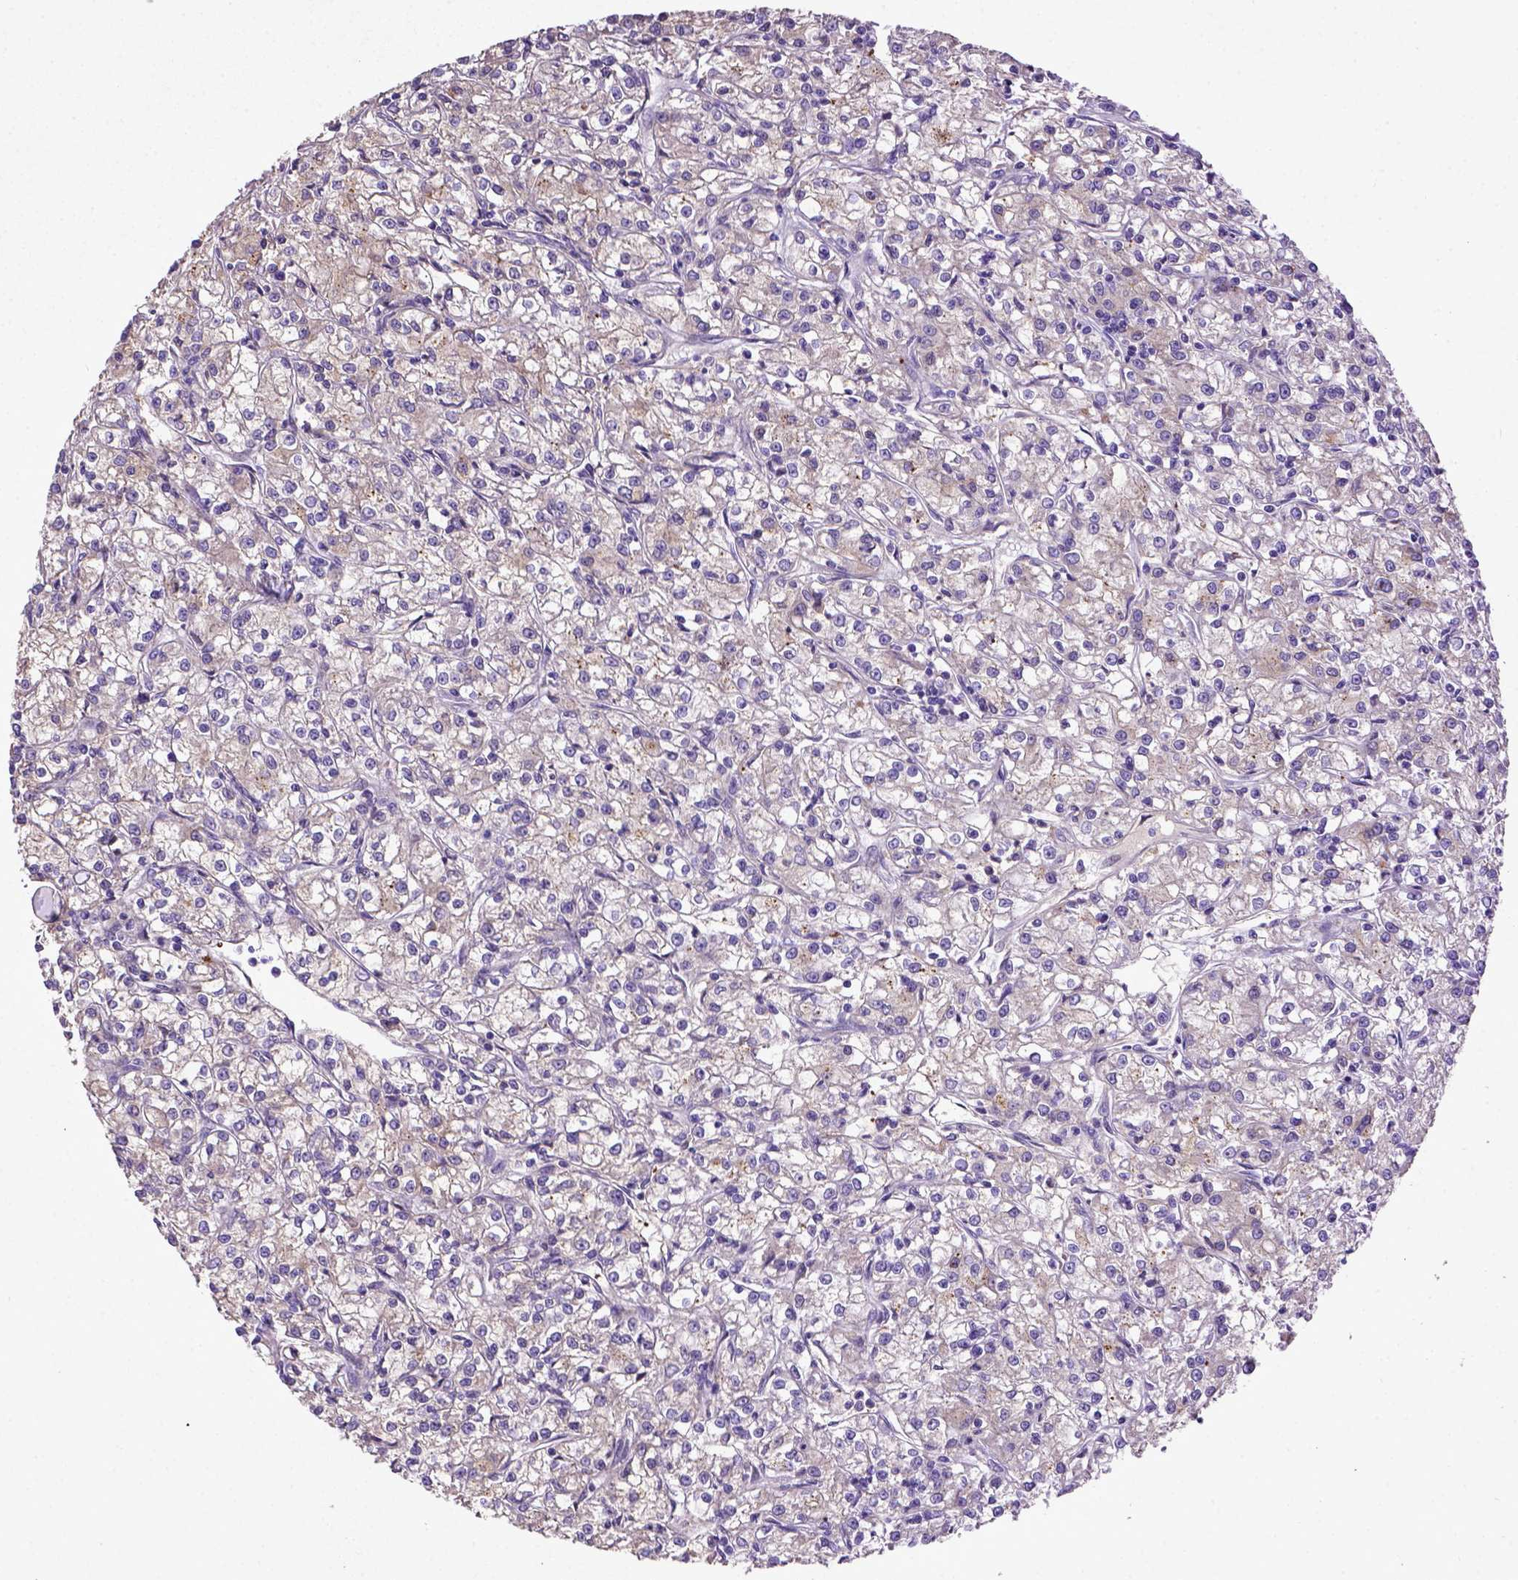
{"staining": {"intensity": "weak", "quantity": "25%-75%", "location": "cytoplasmic/membranous"}, "tissue": "renal cancer", "cell_type": "Tumor cells", "image_type": "cancer", "snomed": [{"axis": "morphology", "description": "Adenocarcinoma, NOS"}, {"axis": "topography", "description": "Kidney"}], "caption": "Tumor cells exhibit low levels of weak cytoplasmic/membranous staining in about 25%-75% of cells in human renal cancer (adenocarcinoma).", "gene": "DEPDC1B", "patient": {"sex": "female", "age": 59}}